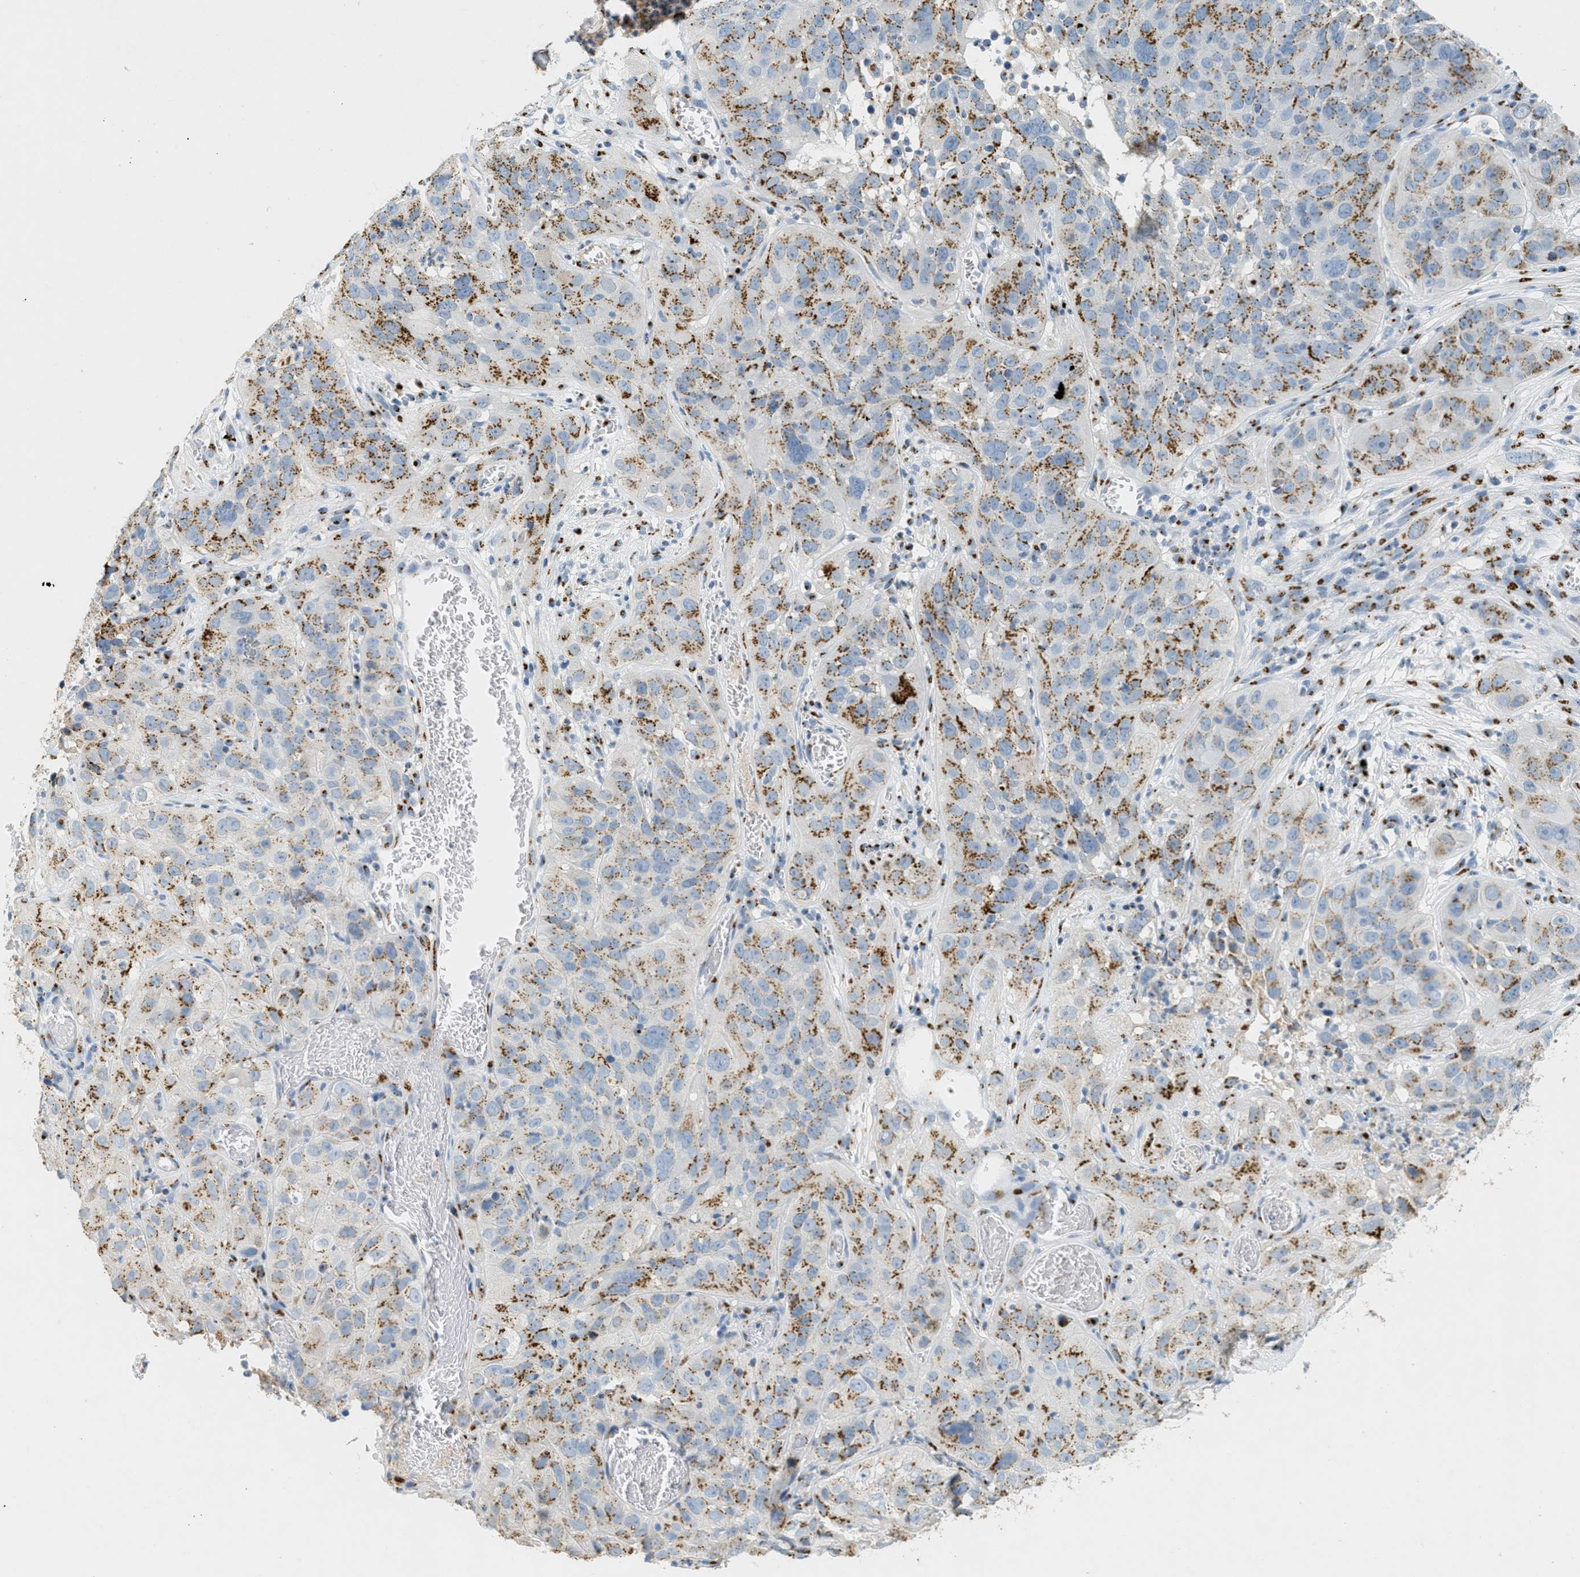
{"staining": {"intensity": "moderate", "quantity": "25%-75%", "location": "cytoplasmic/membranous"}, "tissue": "cervical cancer", "cell_type": "Tumor cells", "image_type": "cancer", "snomed": [{"axis": "morphology", "description": "Squamous cell carcinoma, NOS"}, {"axis": "topography", "description": "Cervix"}], "caption": "A high-resolution photomicrograph shows immunohistochemistry (IHC) staining of squamous cell carcinoma (cervical), which exhibits moderate cytoplasmic/membranous expression in approximately 25%-75% of tumor cells.", "gene": "ENTPD4", "patient": {"sex": "female", "age": 32}}